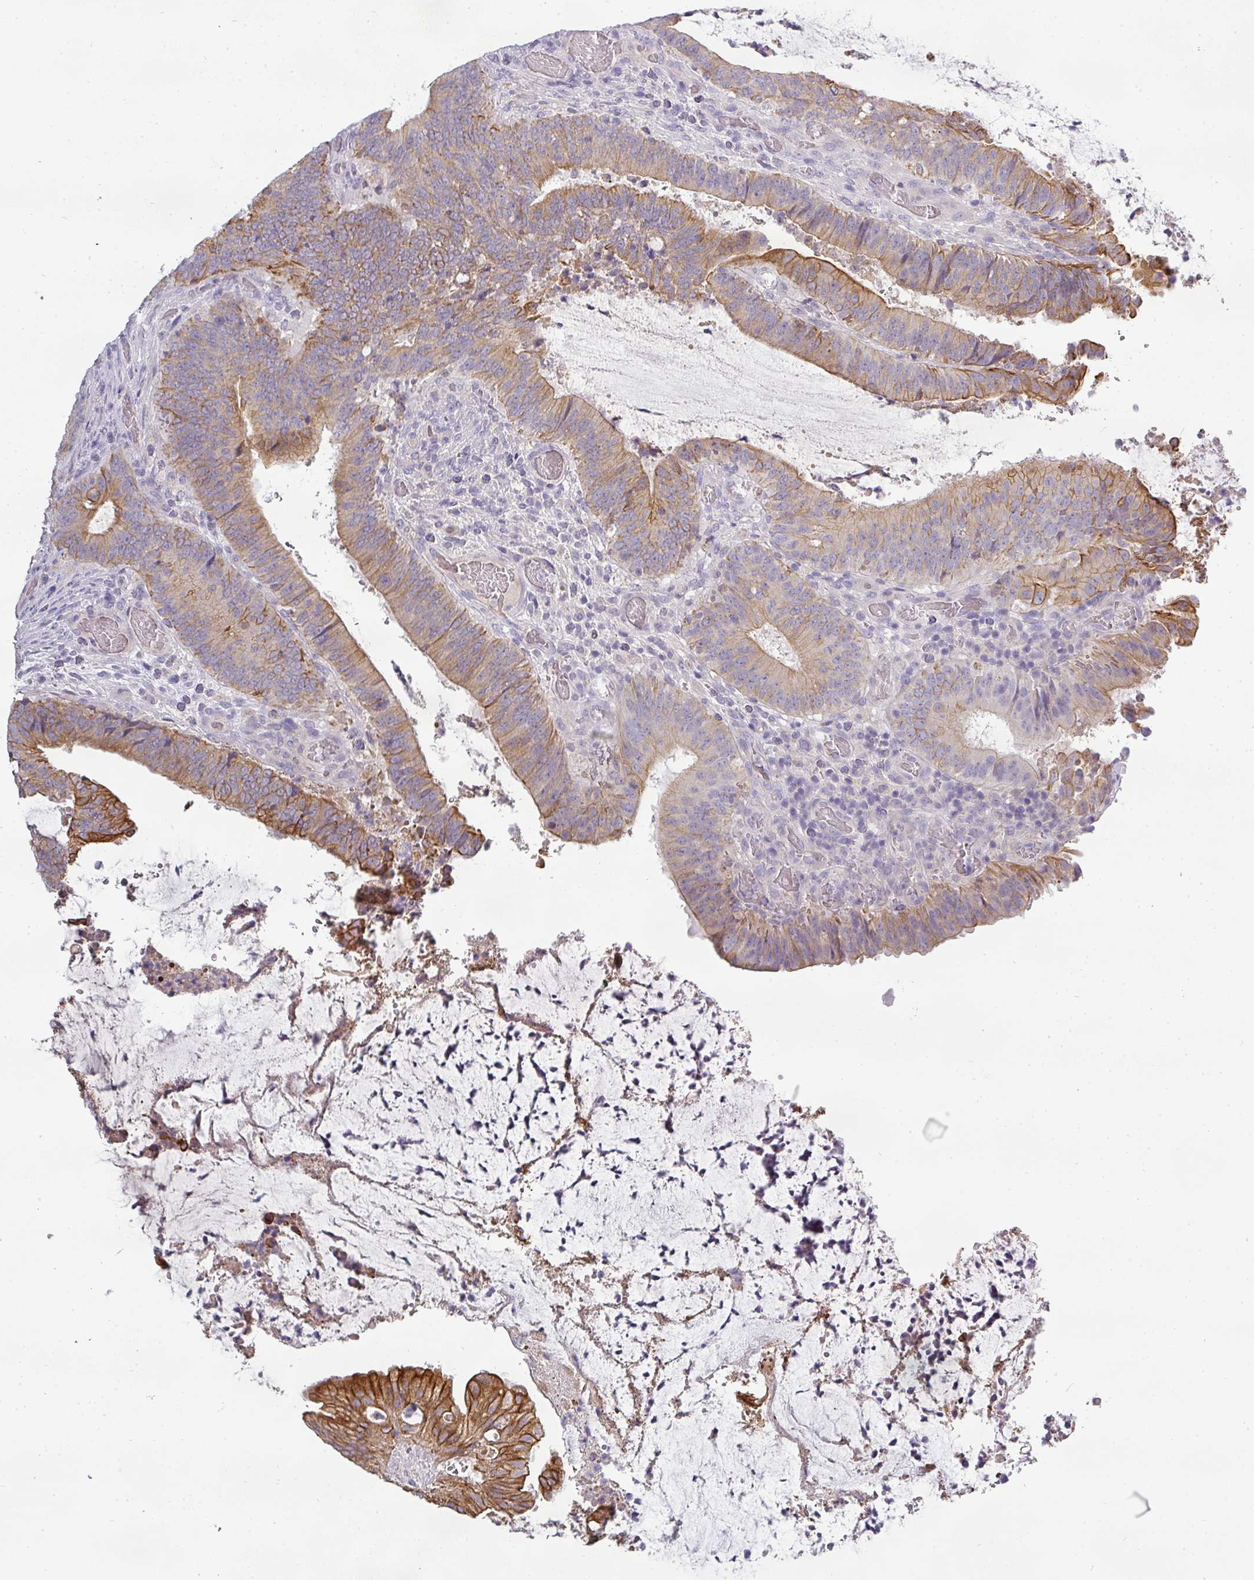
{"staining": {"intensity": "moderate", "quantity": ">75%", "location": "cytoplasmic/membranous"}, "tissue": "colorectal cancer", "cell_type": "Tumor cells", "image_type": "cancer", "snomed": [{"axis": "morphology", "description": "Adenocarcinoma, NOS"}, {"axis": "topography", "description": "Colon"}], "caption": "Immunohistochemical staining of human colorectal cancer demonstrates medium levels of moderate cytoplasmic/membranous positivity in about >75% of tumor cells.", "gene": "ASXL3", "patient": {"sex": "female", "age": 43}}